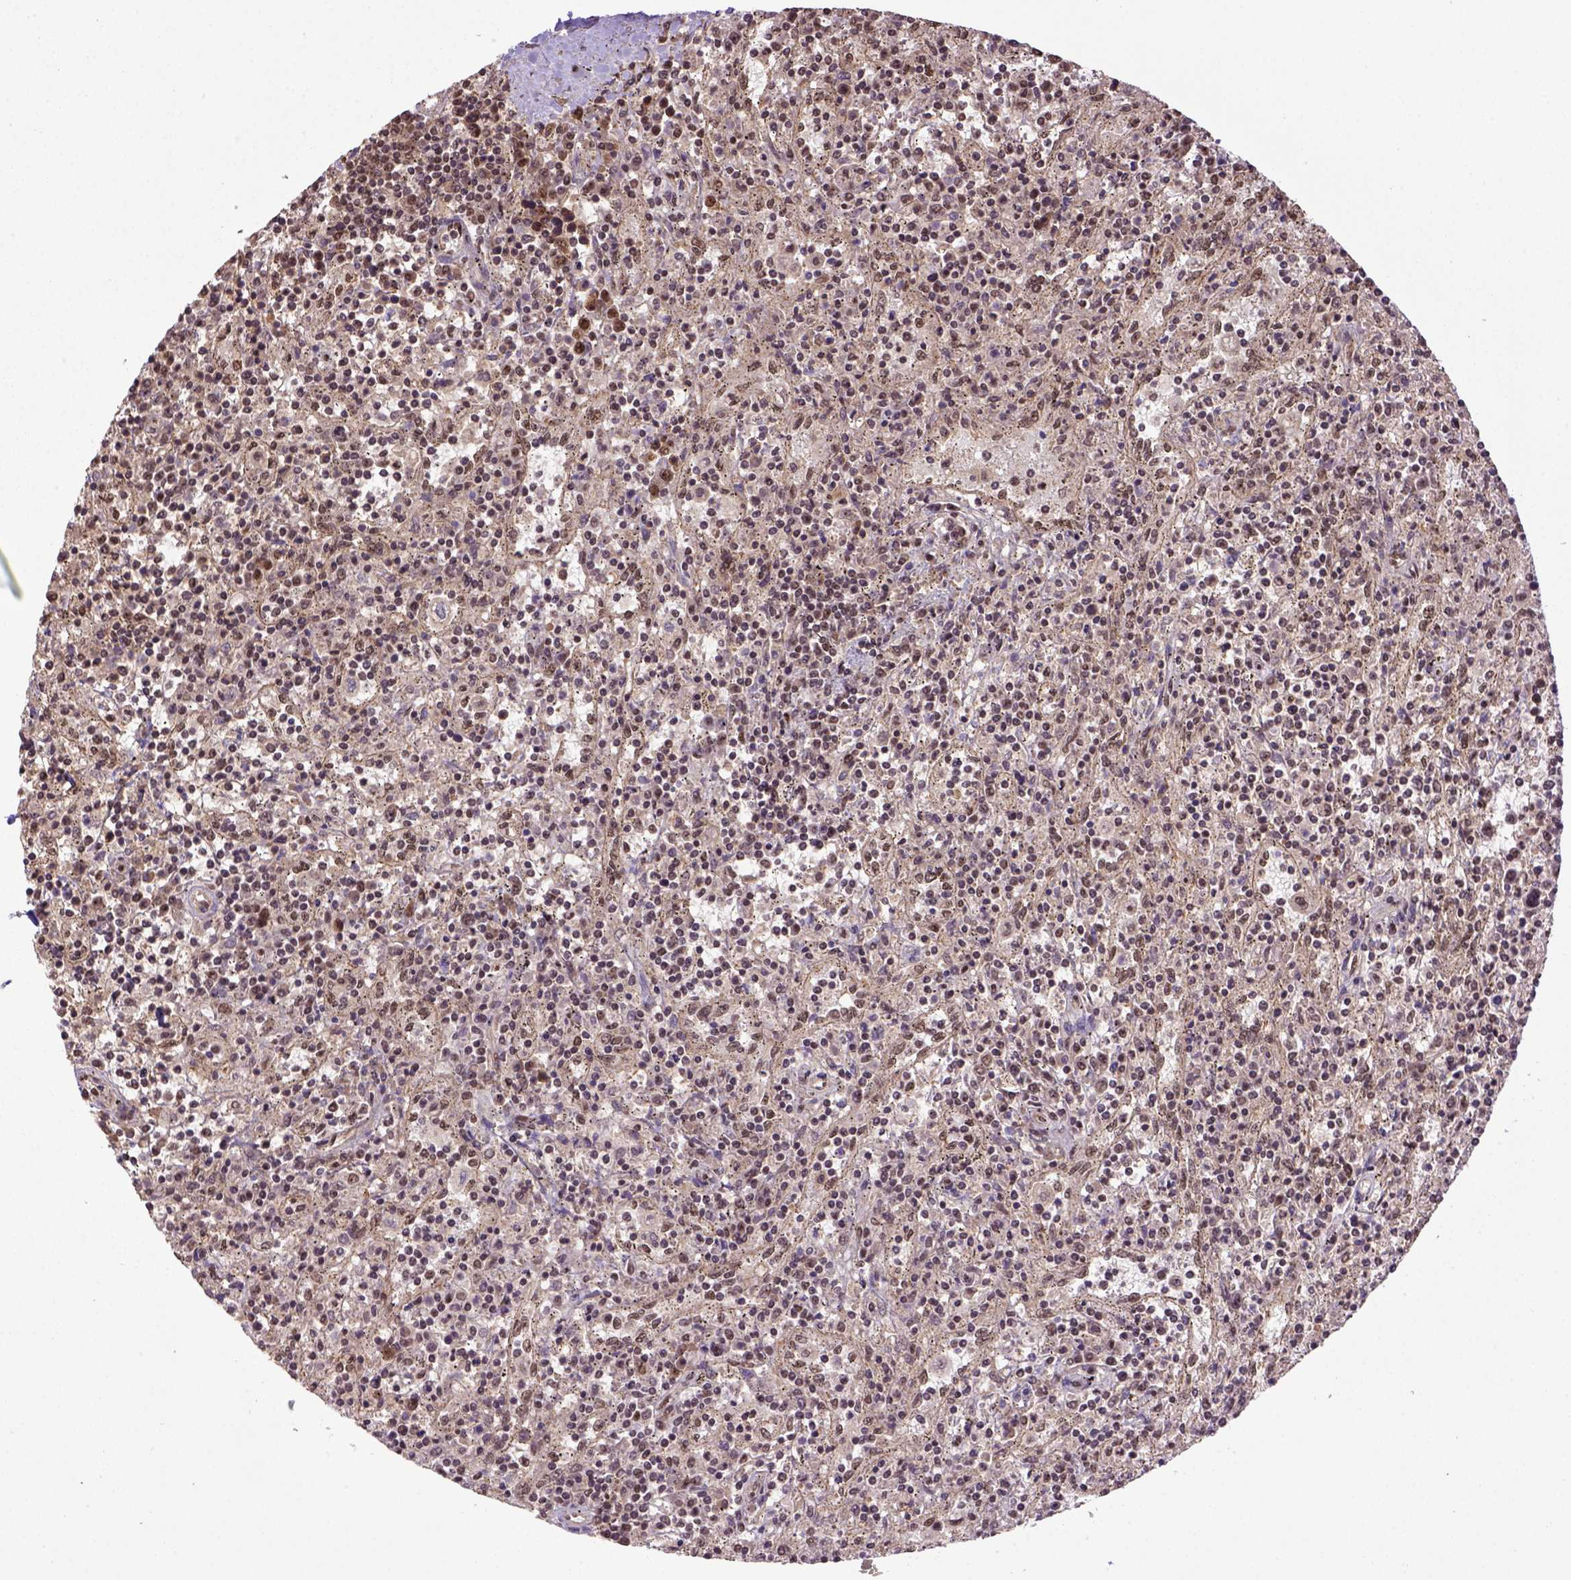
{"staining": {"intensity": "moderate", "quantity": ">75%", "location": "nuclear"}, "tissue": "lymphoma", "cell_type": "Tumor cells", "image_type": "cancer", "snomed": [{"axis": "morphology", "description": "Malignant lymphoma, non-Hodgkin's type, Low grade"}, {"axis": "topography", "description": "Spleen"}], "caption": "Protein expression analysis of human lymphoma reveals moderate nuclear positivity in approximately >75% of tumor cells.", "gene": "PPIG", "patient": {"sex": "male", "age": 62}}